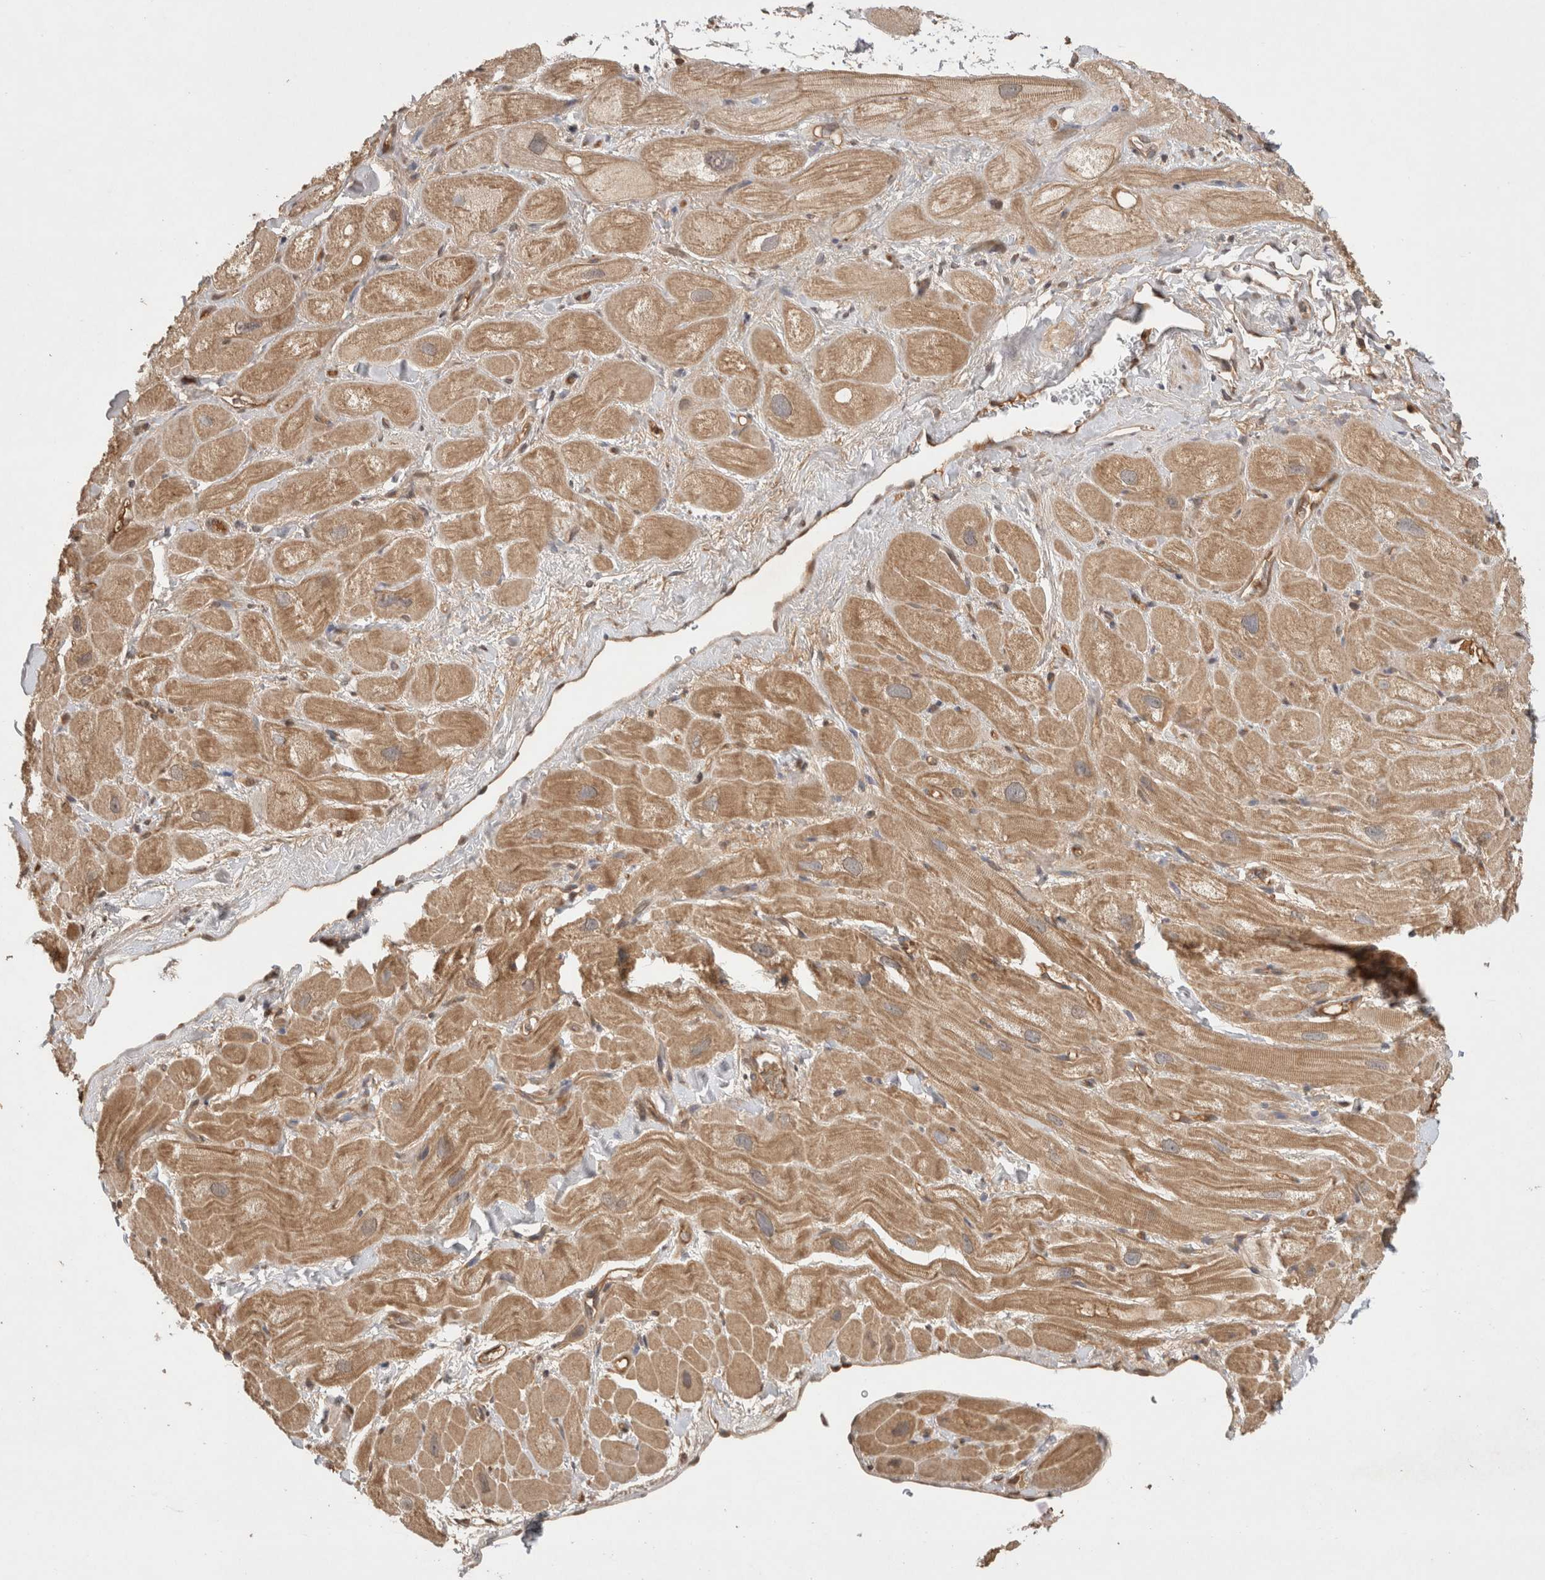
{"staining": {"intensity": "weak", "quantity": ">75%", "location": "cytoplasmic/membranous"}, "tissue": "heart muscle", "cell_type": "Cardiomyocytes", "image_type": "normal", "snomed": [{"axis": "morphology", "description": "Normal tissue, NOS"}, {"axis": "topography", "description": "Heart"}], "caption": "DAB immunohistochemical staining of normal heart muscle exhibits weak cytoplasmic/membranous protein staining in approximately >75% of cardiomyocytes.", "gene": "PRMT3", "patient": {"sex": "male", "age": 49}}